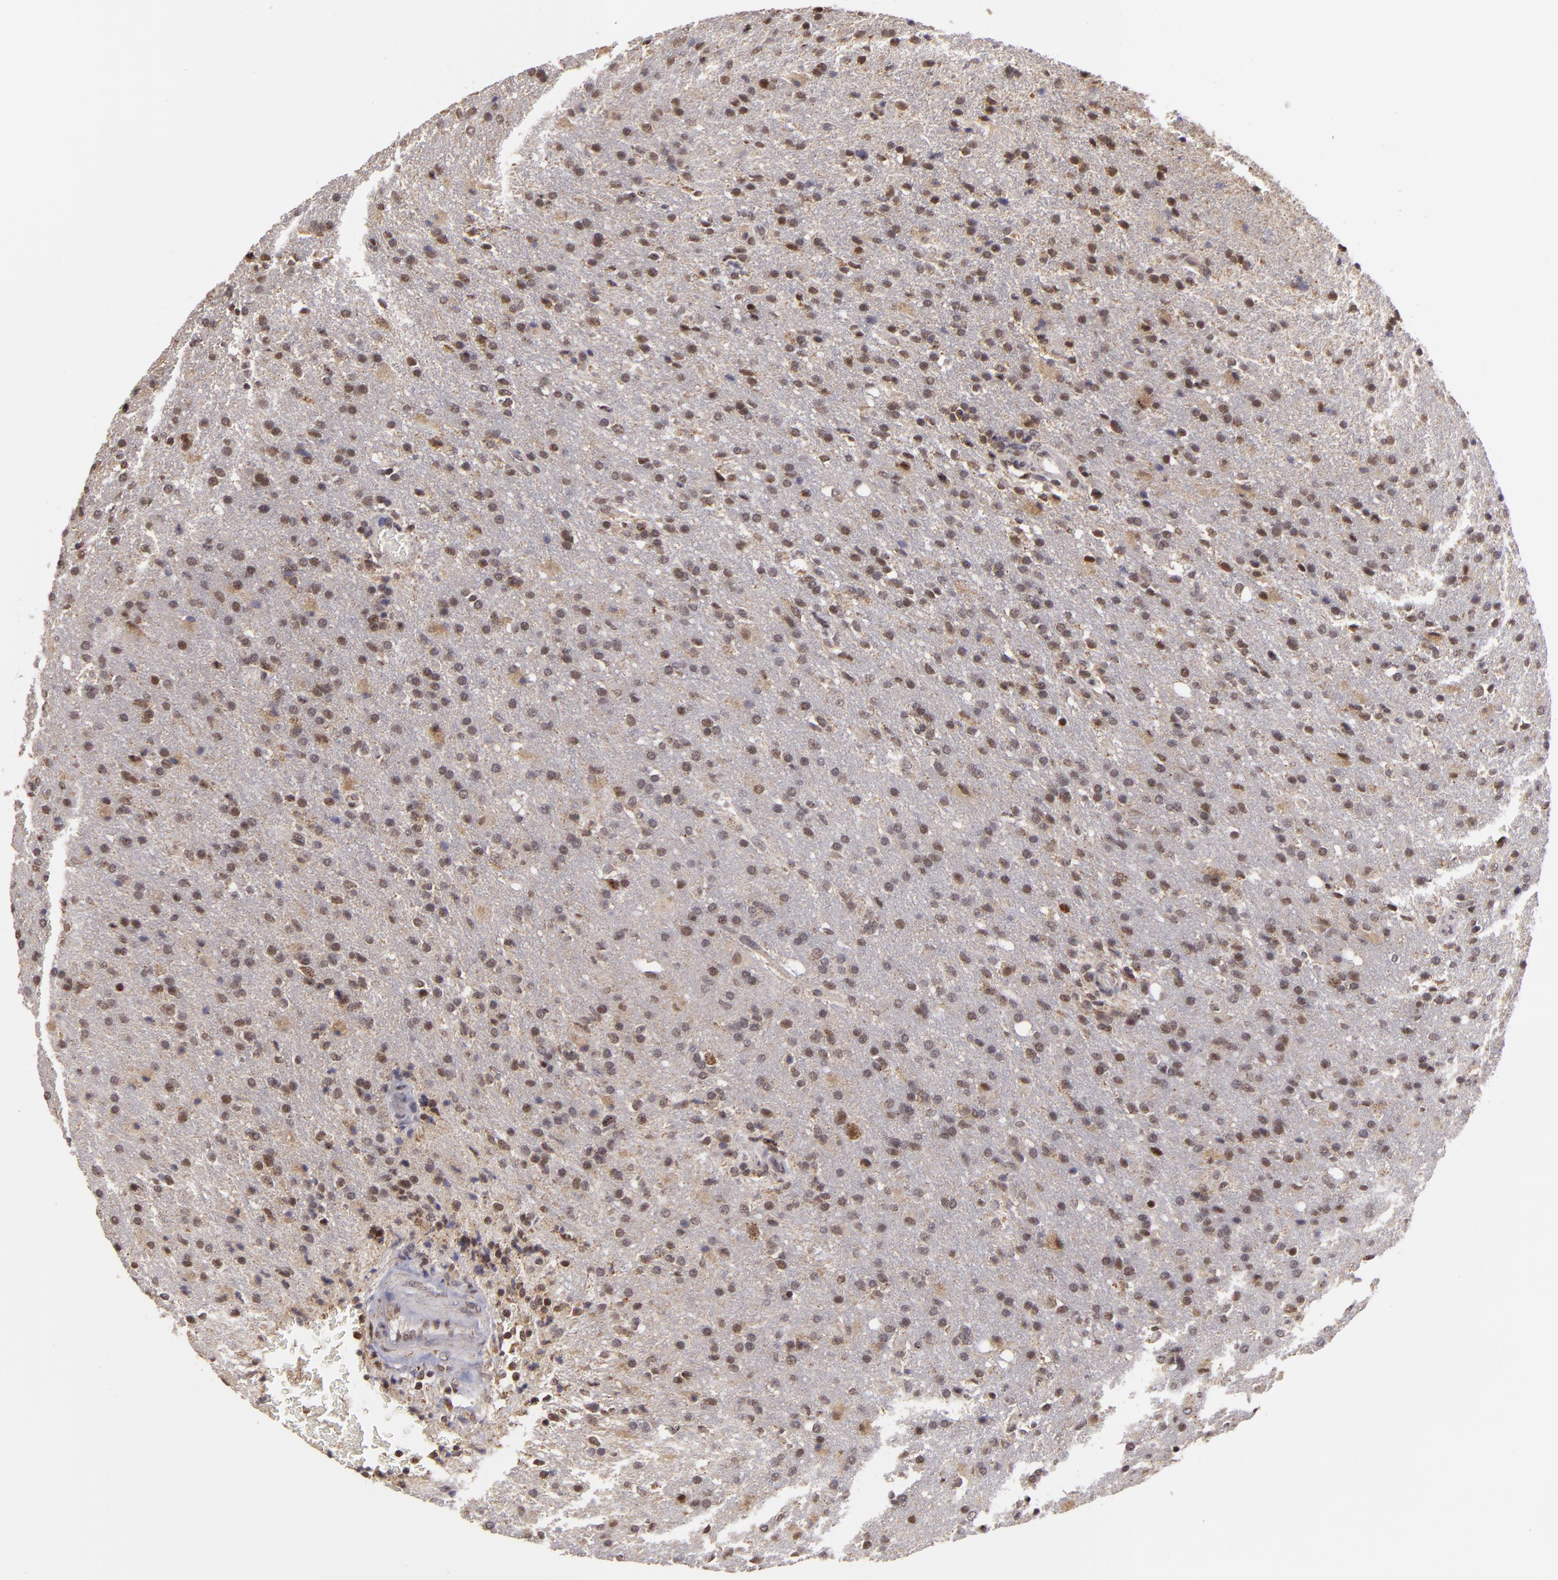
{"staining": {"intensity": "weak", "quantity": "25%-75%", "location": "nuclear"}, "tissue": "glioma", "cell_type": "Tumor cells", "image_type": "cancer", "snomed": [{"axis": "morphology", "description": "Glioma, malignant, High grade"}, {"axis": "topography", "description": "Brain"}], "caption": "A brown stain shows weak nuclear positivity of a protein in glioma tumor cells. (DAB (3,3'-diaminobenzidine) IHC with brightfield microscopy, high magnification).", "gene": "MXD1", "patient": {"sex": "male", "age": 68}}